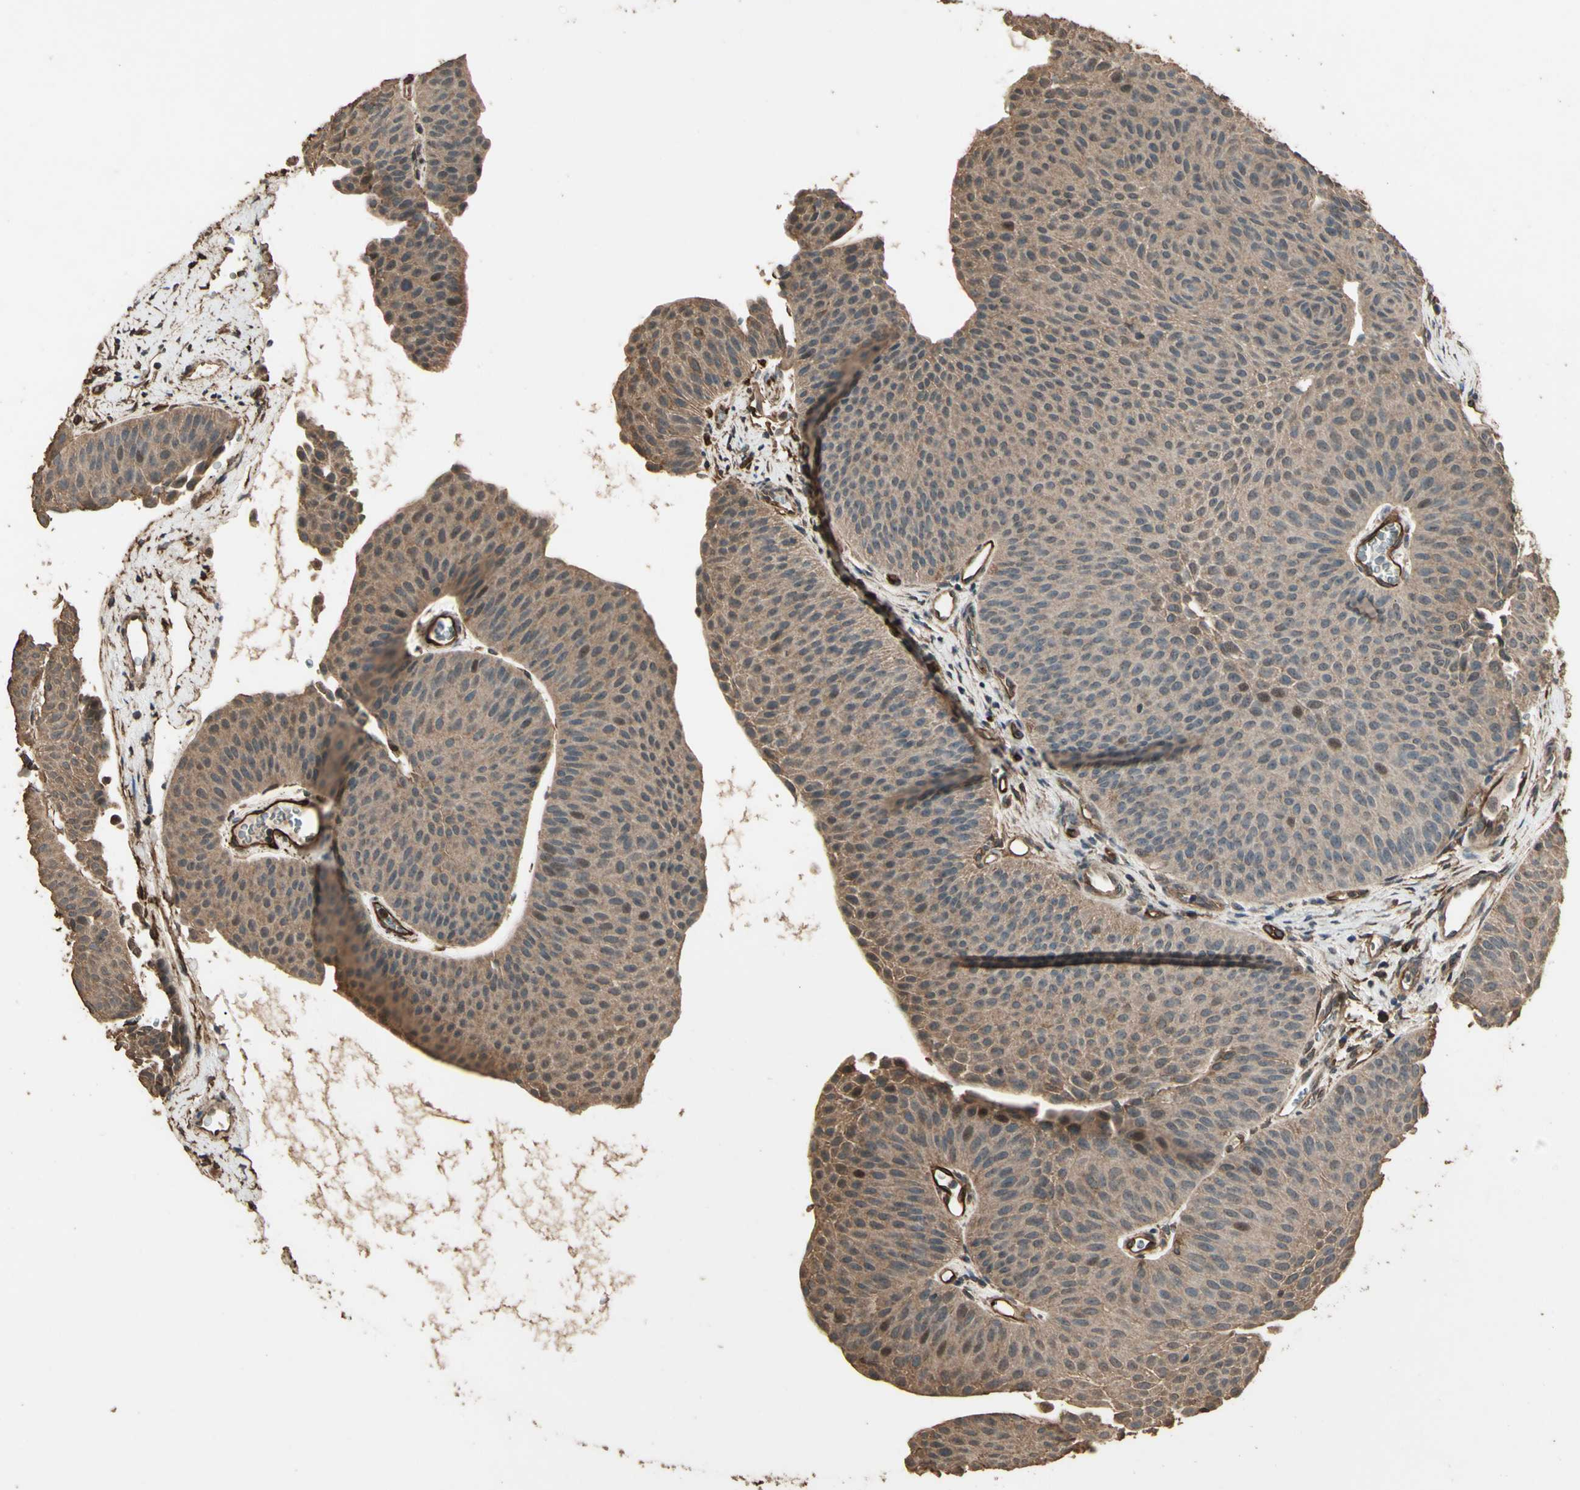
{"staining": {"intensity": "moderate", "quantity": ">75%", "location": "cytoplasmic/membranous"}, "tissue": "urothelial cancer", "cell_type": "Tumor cells", "image_type": "cancer", "snomed": [{"axis": "morphology", "description": "Urothelial carcinoma, Low grade"}, {"axis": "topography", "description": "Urinary bladder"}], "caption": "Protein analysis of urothelial carcinoma (low-grade) tissue demonstrates moderate cytoplasmic/membranous staining in about >75% of tumor cells.", "gene": "TSPO", "patient": {"sex": "female", "age": 60}}